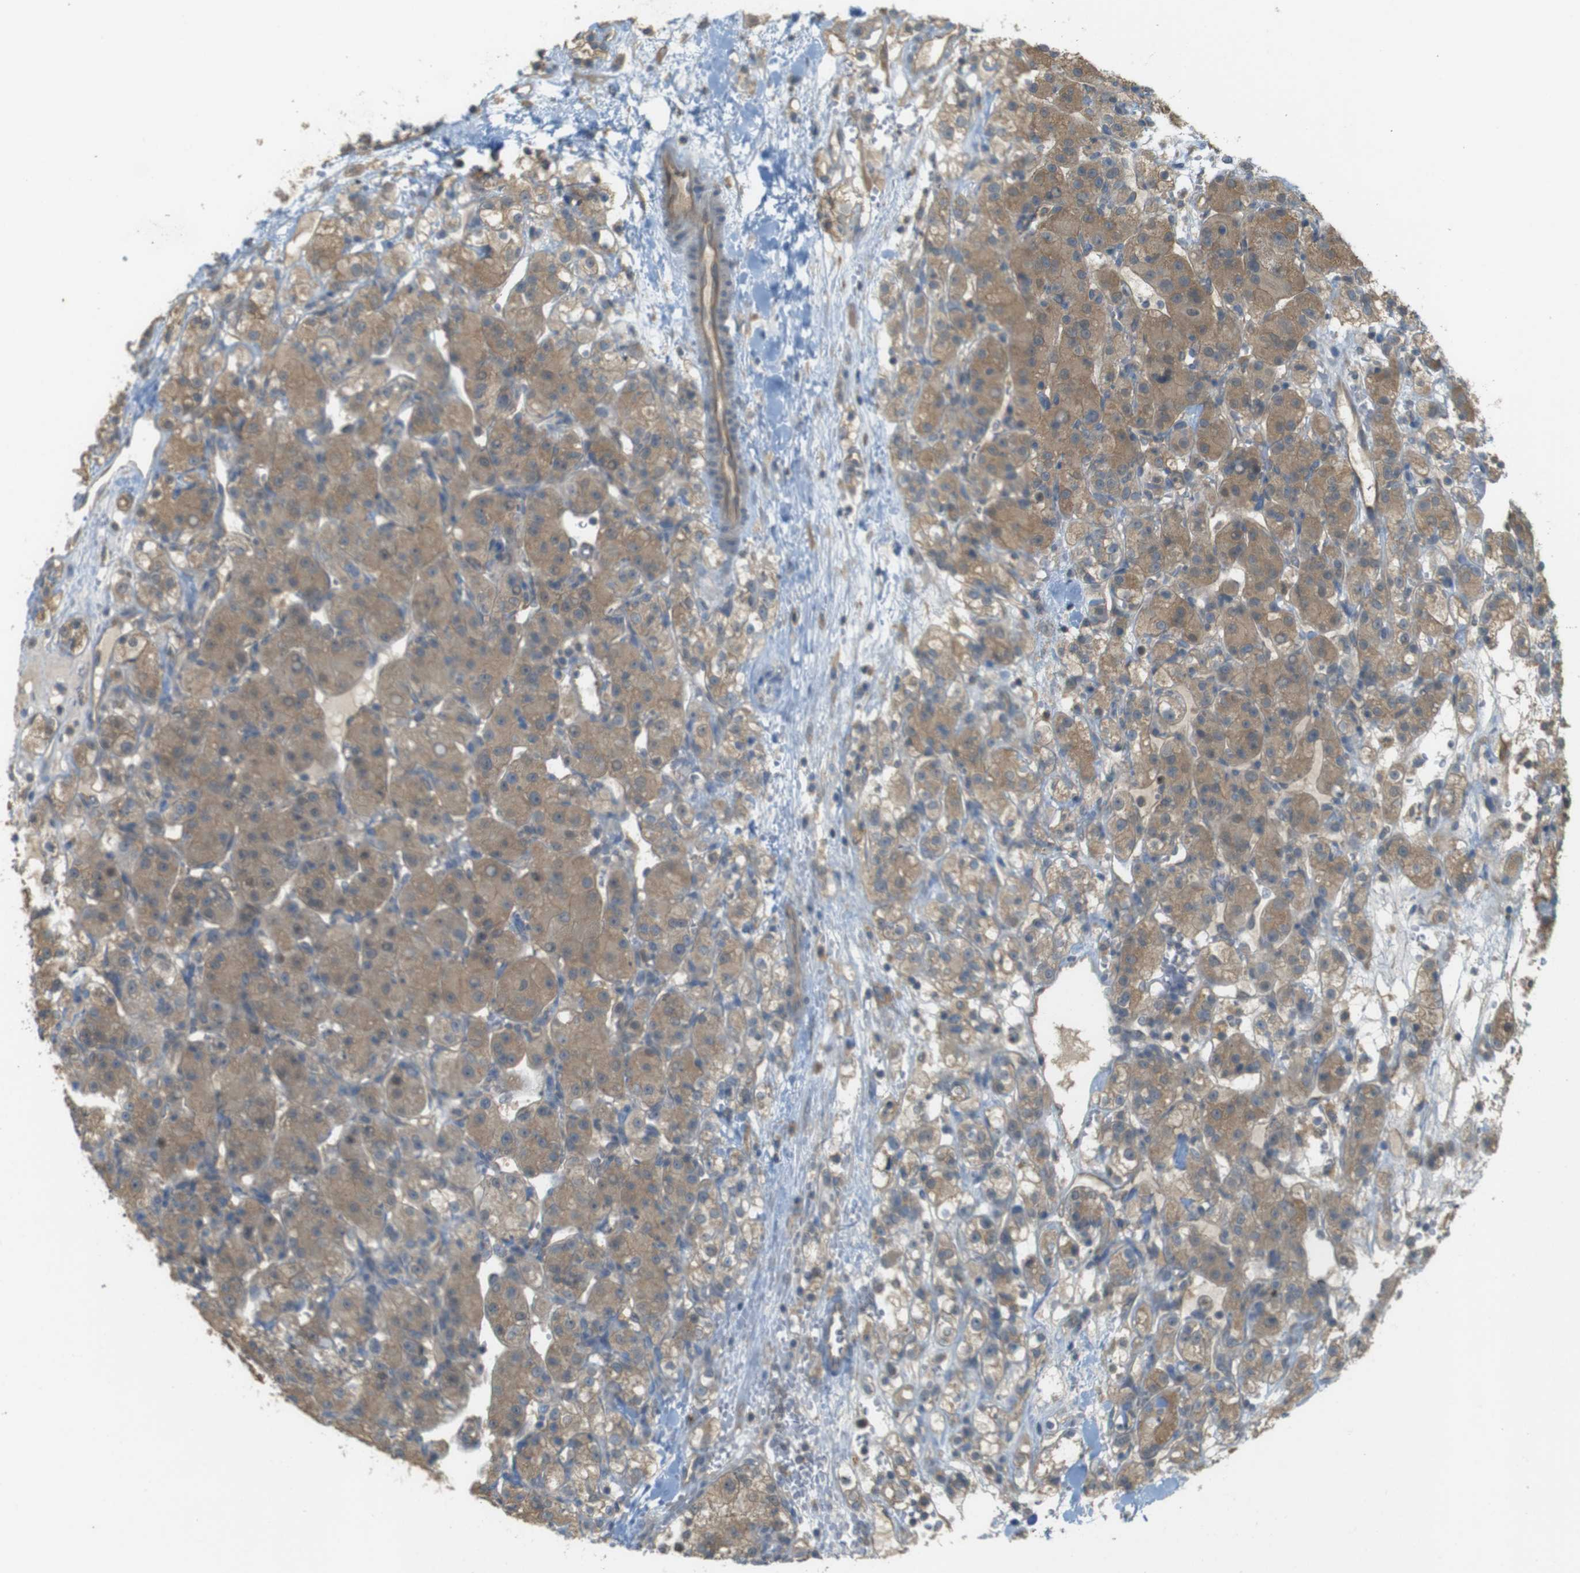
{"staining": {"intensity": "moderate", "quantity": ">75%", "location": "cytoplasmic/membranous"}, "tissue": "renal cancer", "cell_type": "Tumor cells", "image_type": "cancer", "snomed": [{"axis": "morphology", "description": "Normal tissue, NOS"}, {"axis": "morphology", "description": "Adenocarcinoma, NOS"}, {"axis": "topography", "description": "Kidney"}], "caption": "Protein expression analysis of renal cancer reveals moderate cytoplasmic/membranous expression in about >75% of tumor cells.", "gene": "ZDHHC20", "patient": {"sex": "male", "age": 61}}